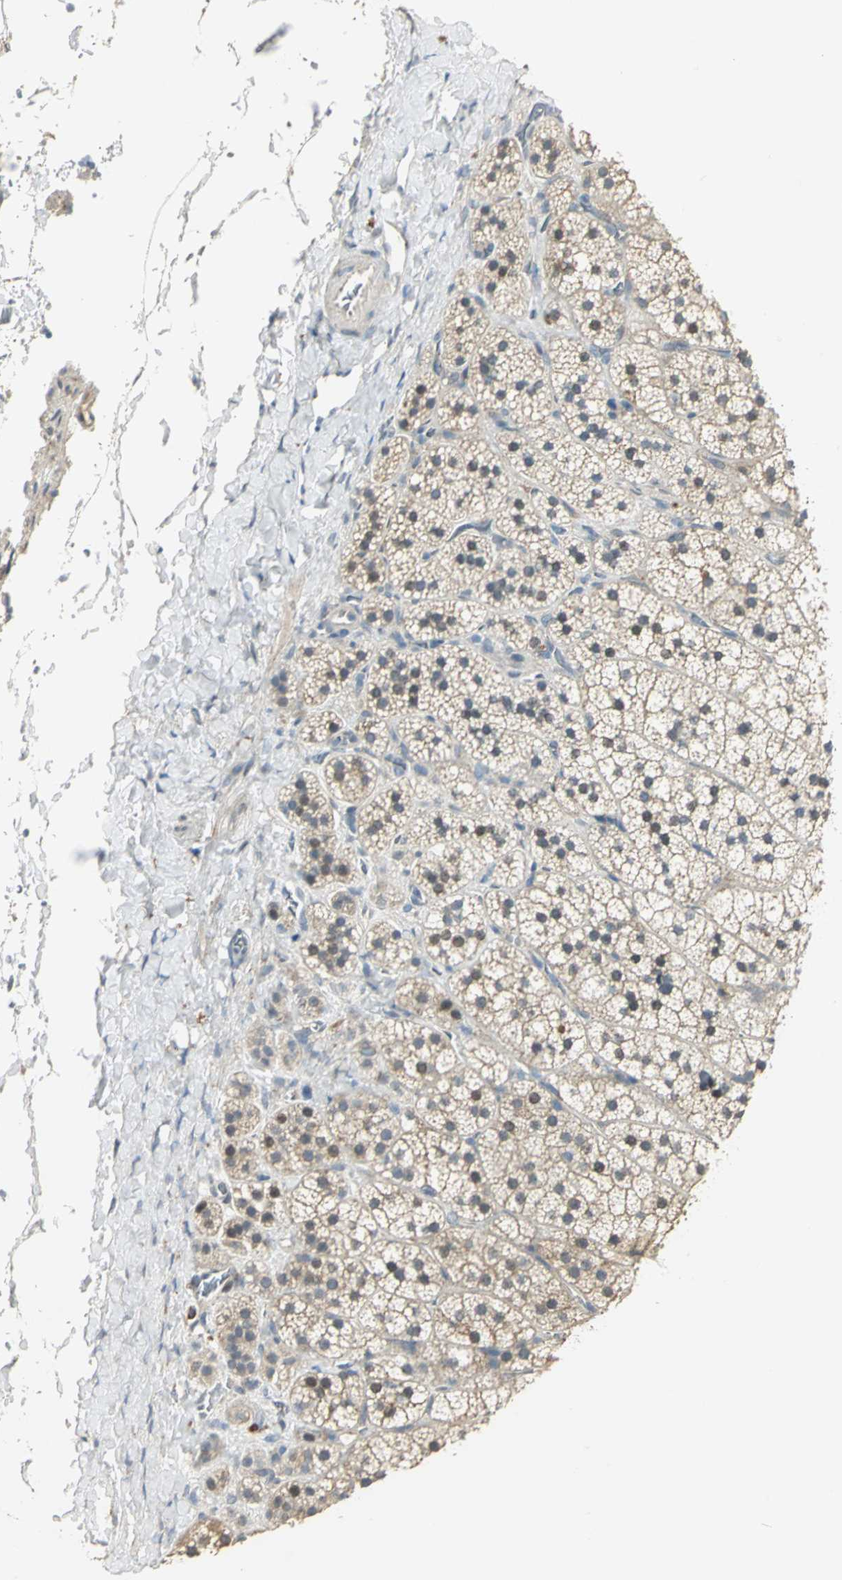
{"staining": {"intensity": "weak", "quantity": "25%-75%", "location": "cytoplasmic/membranous,nuclear"}, "tissue": "adrenal gland", "cell_type": "Glandular cells", "image_type": "normal", "snomed": [{"axis": "morphology", "description": "Normal tissue, NOS"}, {"axis": "topography", "description": "Adrenal gland"}], "caption": "Glandular cells reveal low levels of weak cytoplasmic/membranous,nuclear expression in about 25%-75% of cells in normal human adrenal gland.", "gene": "PROC", "patient": {"sex": "female", "age": 44}}